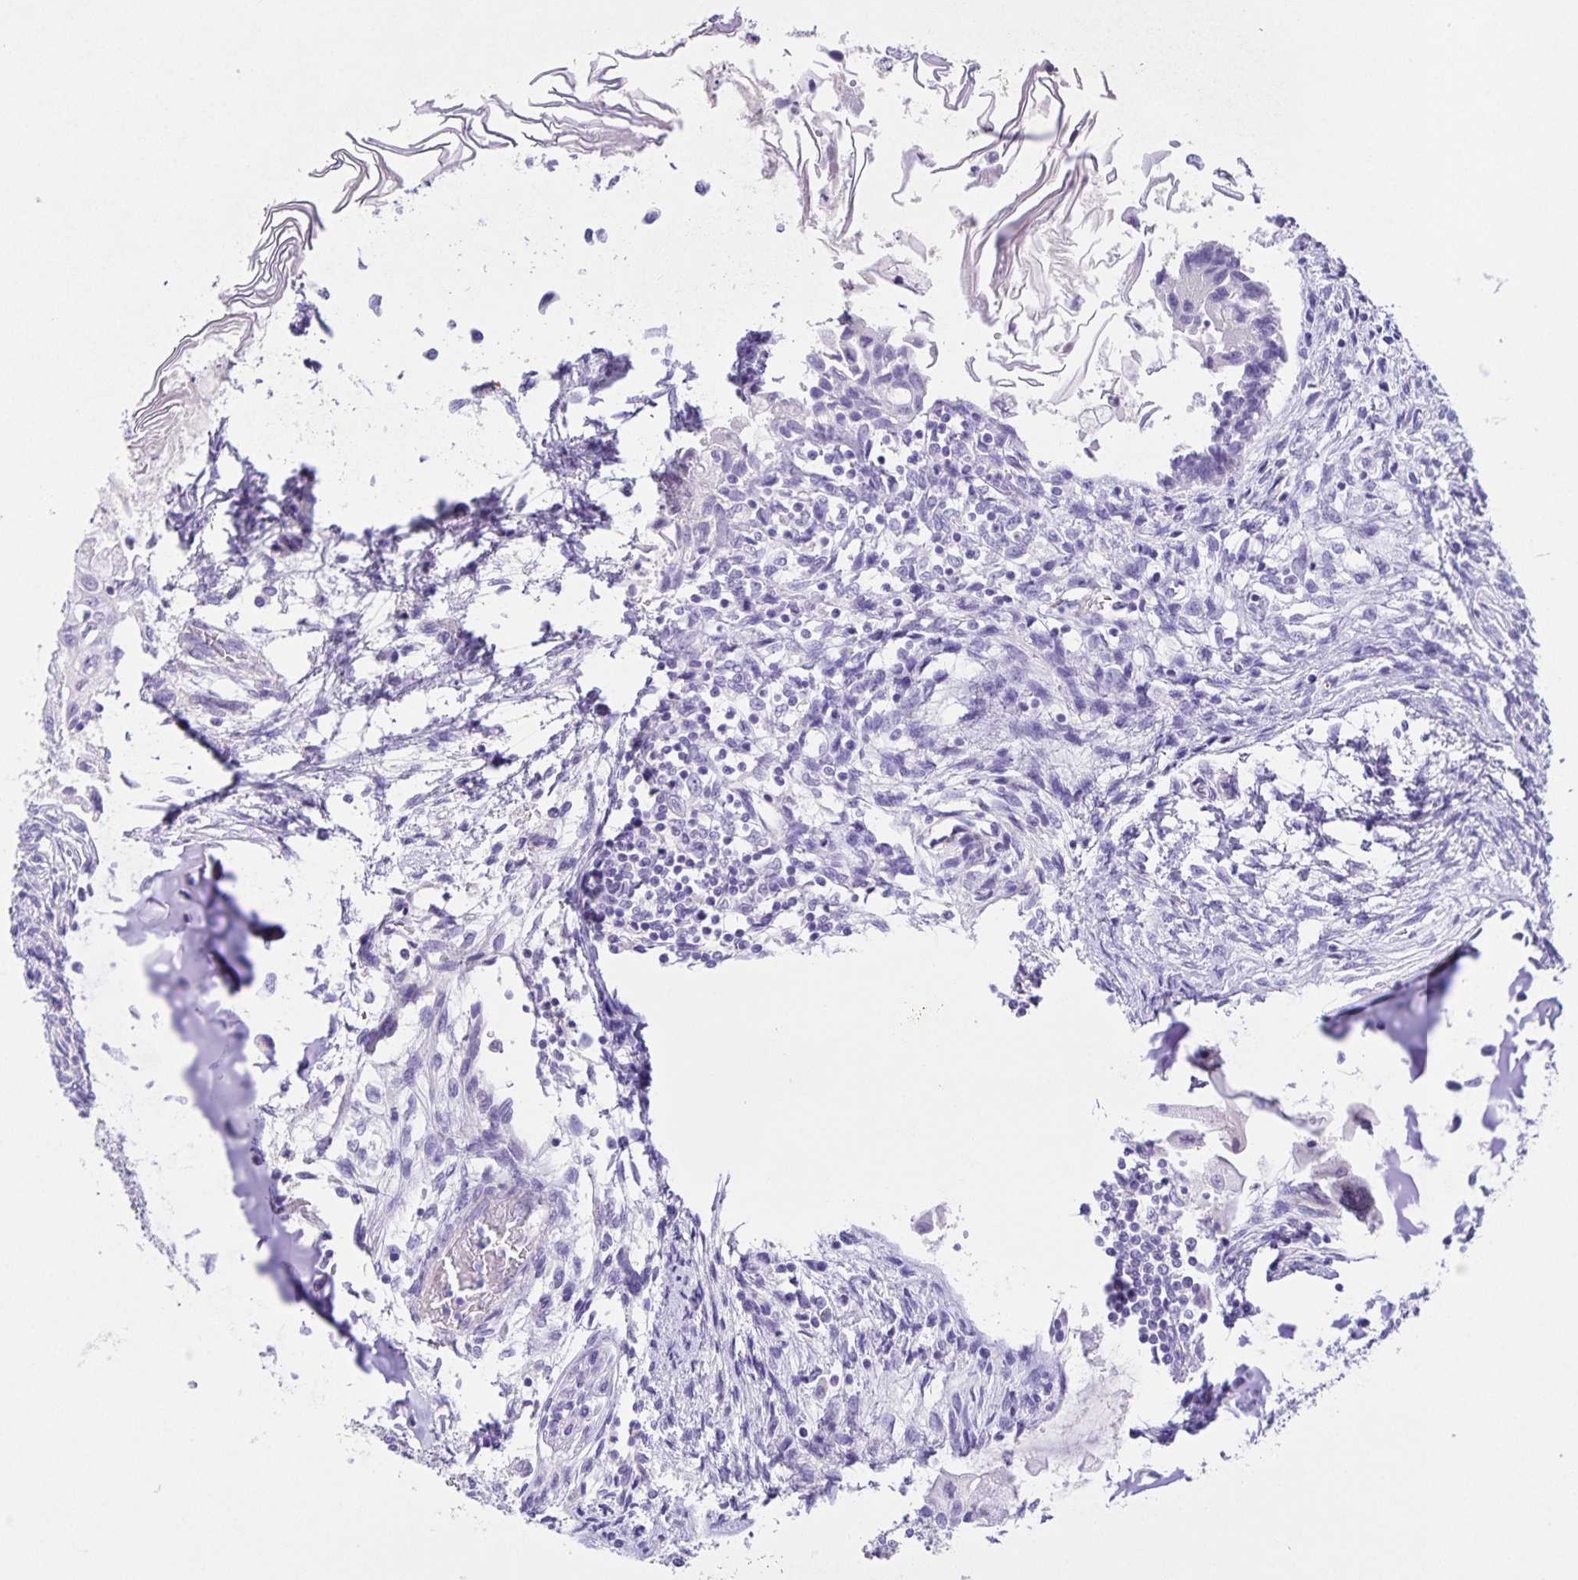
{"staining": {"intensity": "negative", "quantity": "none", "location": "none"}, "tissue": "testis cancer", "cell_type": "Tumor cells", "image_type": "cancer", "snomed": [{"axis": "morphology", "description": "Carcinoma, Embryonal, NOS"}, {"axis": "topography", "description": "Testis"}], "caption": "High power microscopy histopathology image of an immunohistochemistry histopathology image of testis cancer, revealing no significant positivity in tumor cells.", "gene": "UBQLN3", "patient": {"sex": "male", "age": 37}}